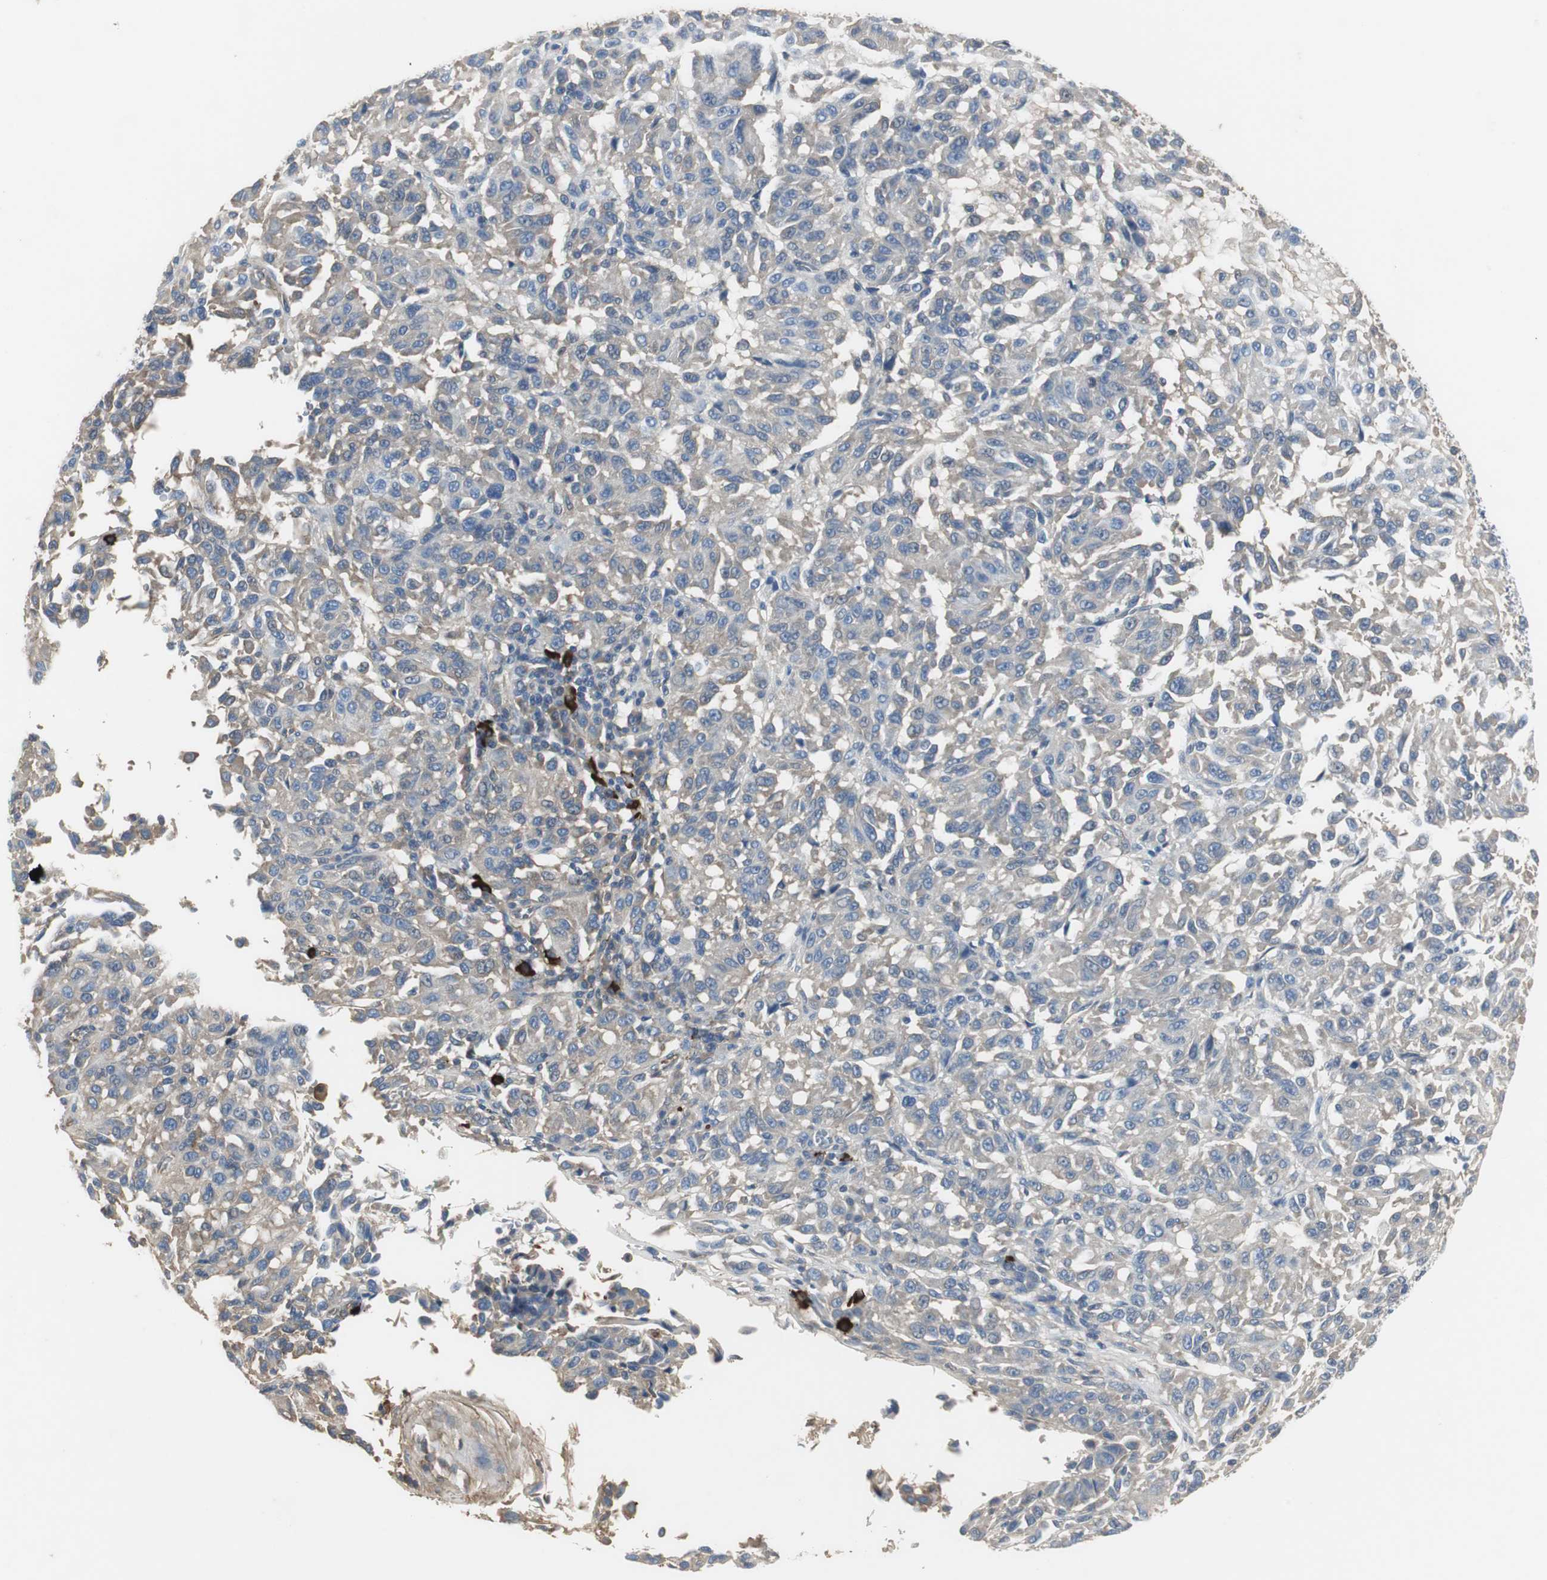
{"staining": {"intensity": "weak", "quantity": "<25%", "location": "cytoplasmic/membranous"}, "tissue": "melanoma", "cell_type": "Tumor cells", "image_type": "cancer", "snomed": [{"axis": "morphology", "description": "Malignant melanoma, Metastatic site"}, {"axis": "topography", "description": "Lung"}], "caption": "IHC of human melanoma shows no staining in tumor cells. Nuclei are stained in blue.", "gene": "IGHA1", "patient": {"sex": "male", "age": 64}}